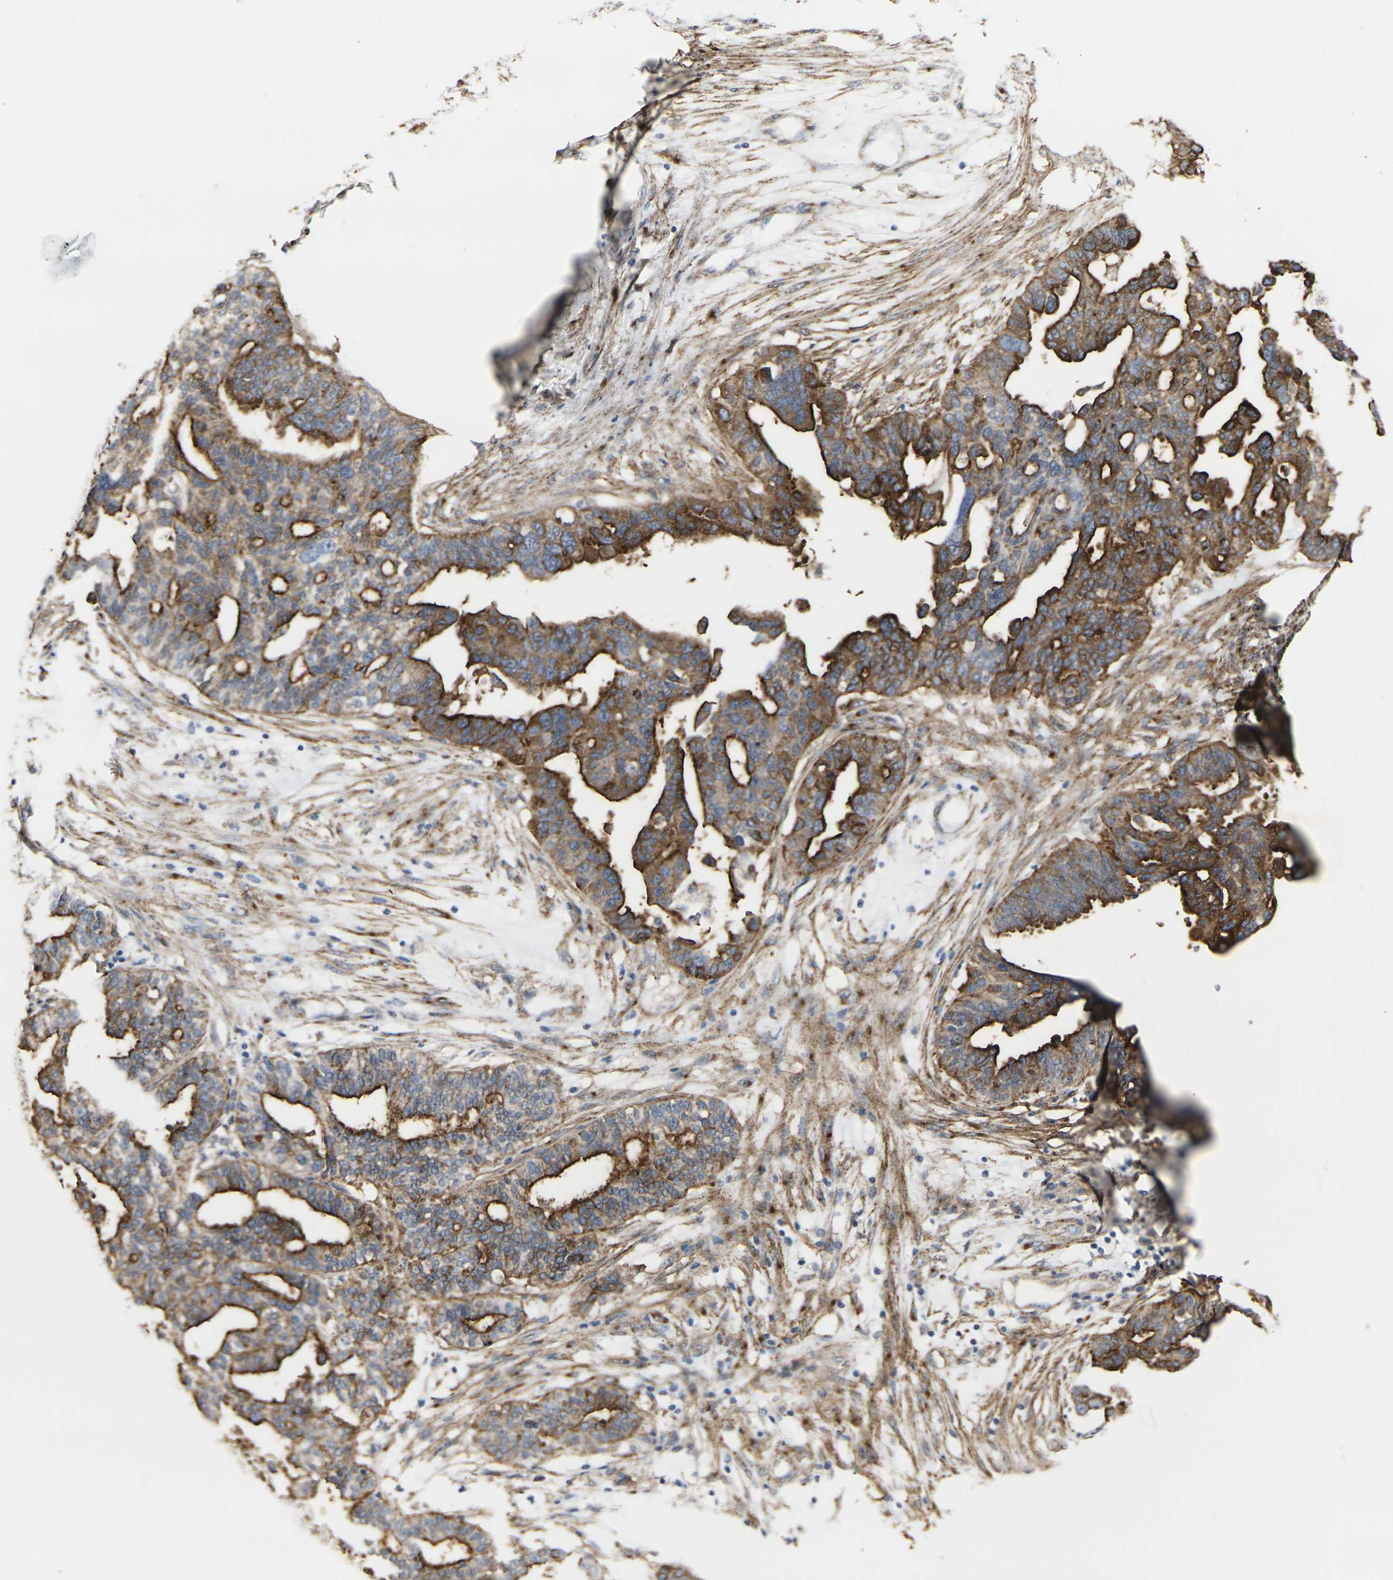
{"staining": {"intensity": "strong", "quantity": ">75%", "location": "cytoplasmic/membranous"}, "tissue": "ovarian cancer", "cell_type": "Tumor cells", "image_type": "cancer", "snomed": [{"axis": "morphology", "description": "Cystadenocarcinoma, serous, NOS"}, {"axis": "topography", "description": "Ovary"}], "caption": "Approximately >75% of tumor cells in human ovarian cancer display strong cytoplasmic/membranous protein staining as visualized by brown immunohistochemical staining.", "gene": "MYOF", "patient": {"sex": "female", "age": 59}}